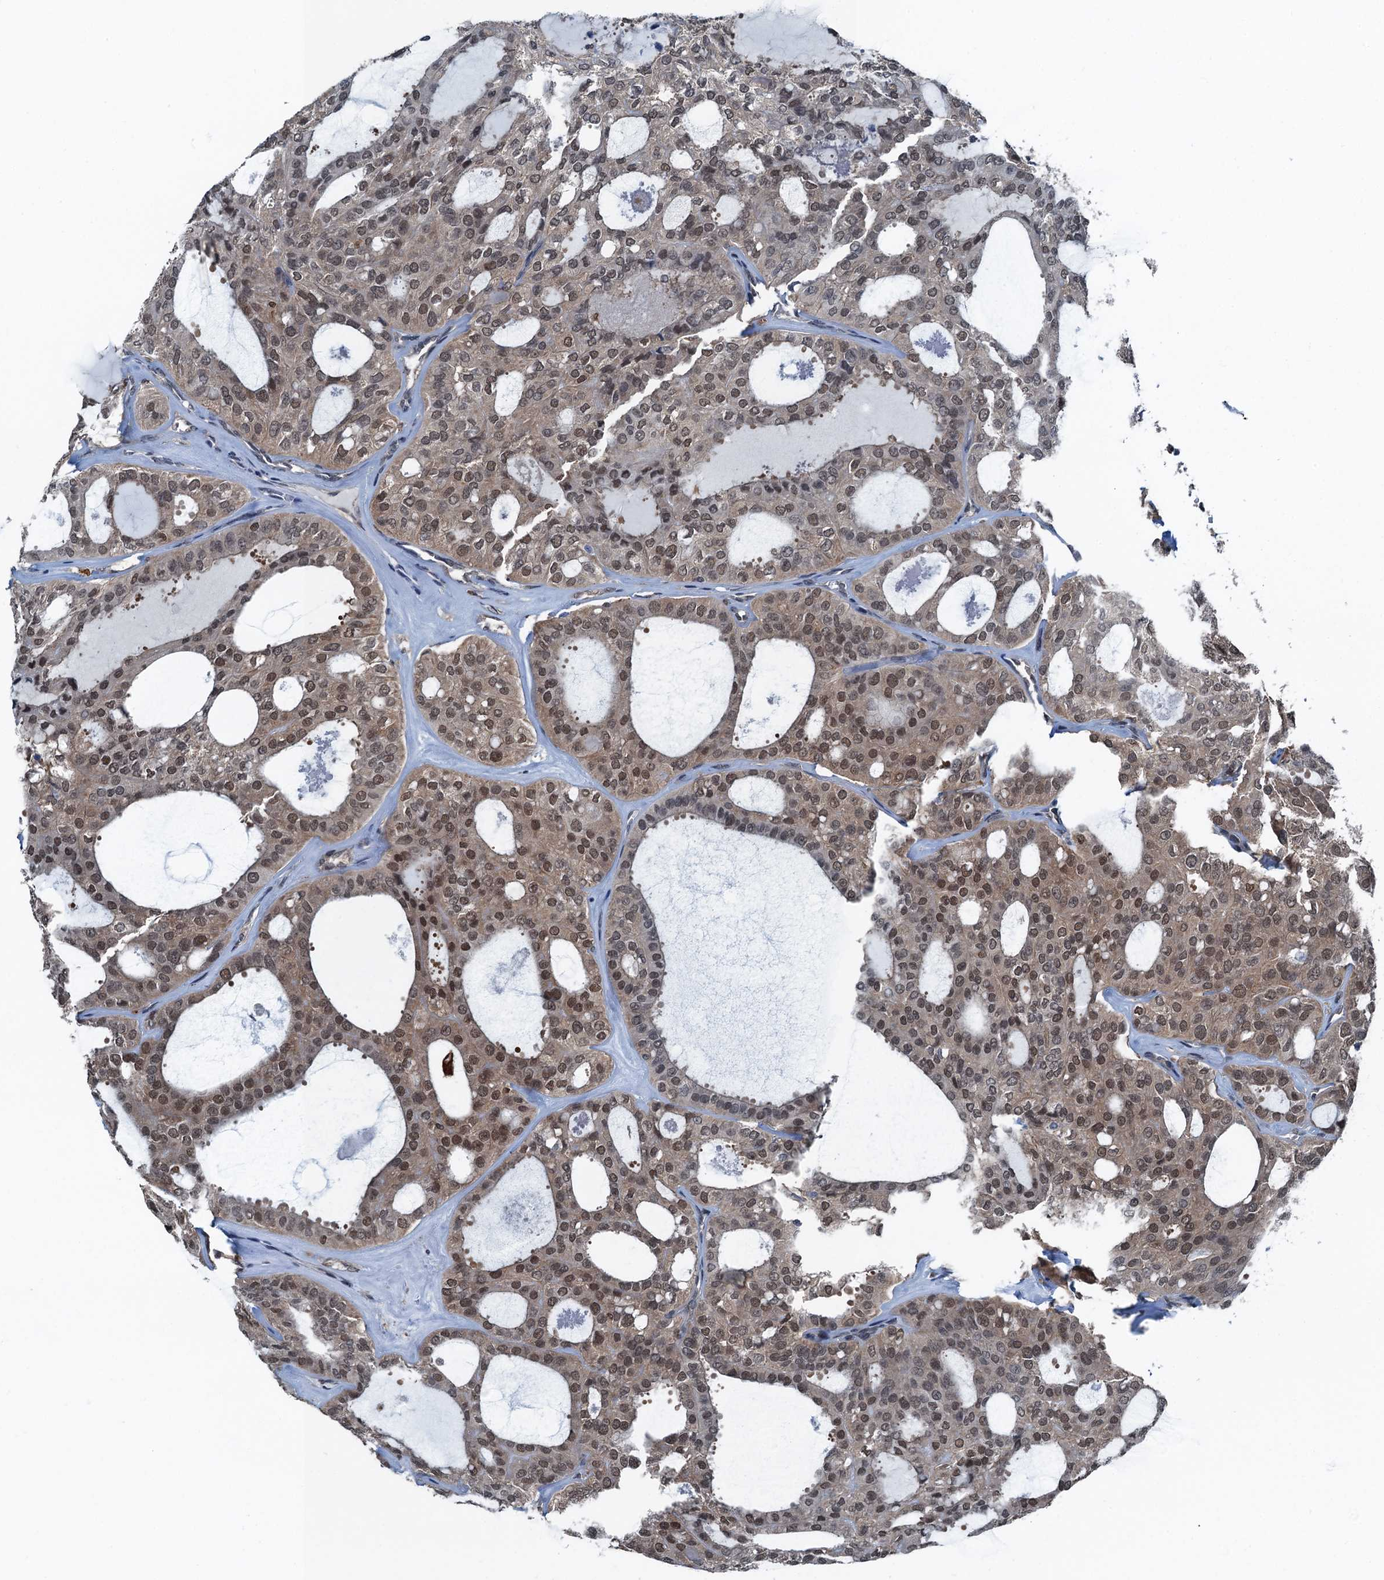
{"staining": {"intensity": "moderate", "quantity": ">75%", "location": "nuclear"}, "tissue": "thyroid cancer", "cell_type": "Tumor cells", "image_type": "cancer", "snomed": [{"axis": "morphology", "description": "Follicular adenoma carcinoma, NOS"}, {"axis": "topography", "description": "Thyroid gland"}], "caption": "Moderate nuclear expression is seen in about >75% of tumor cells in follicular adenoma carcinoma (thyroid).", "gene": "RNH1", "patient": {"sex": "male", "age": 75}}